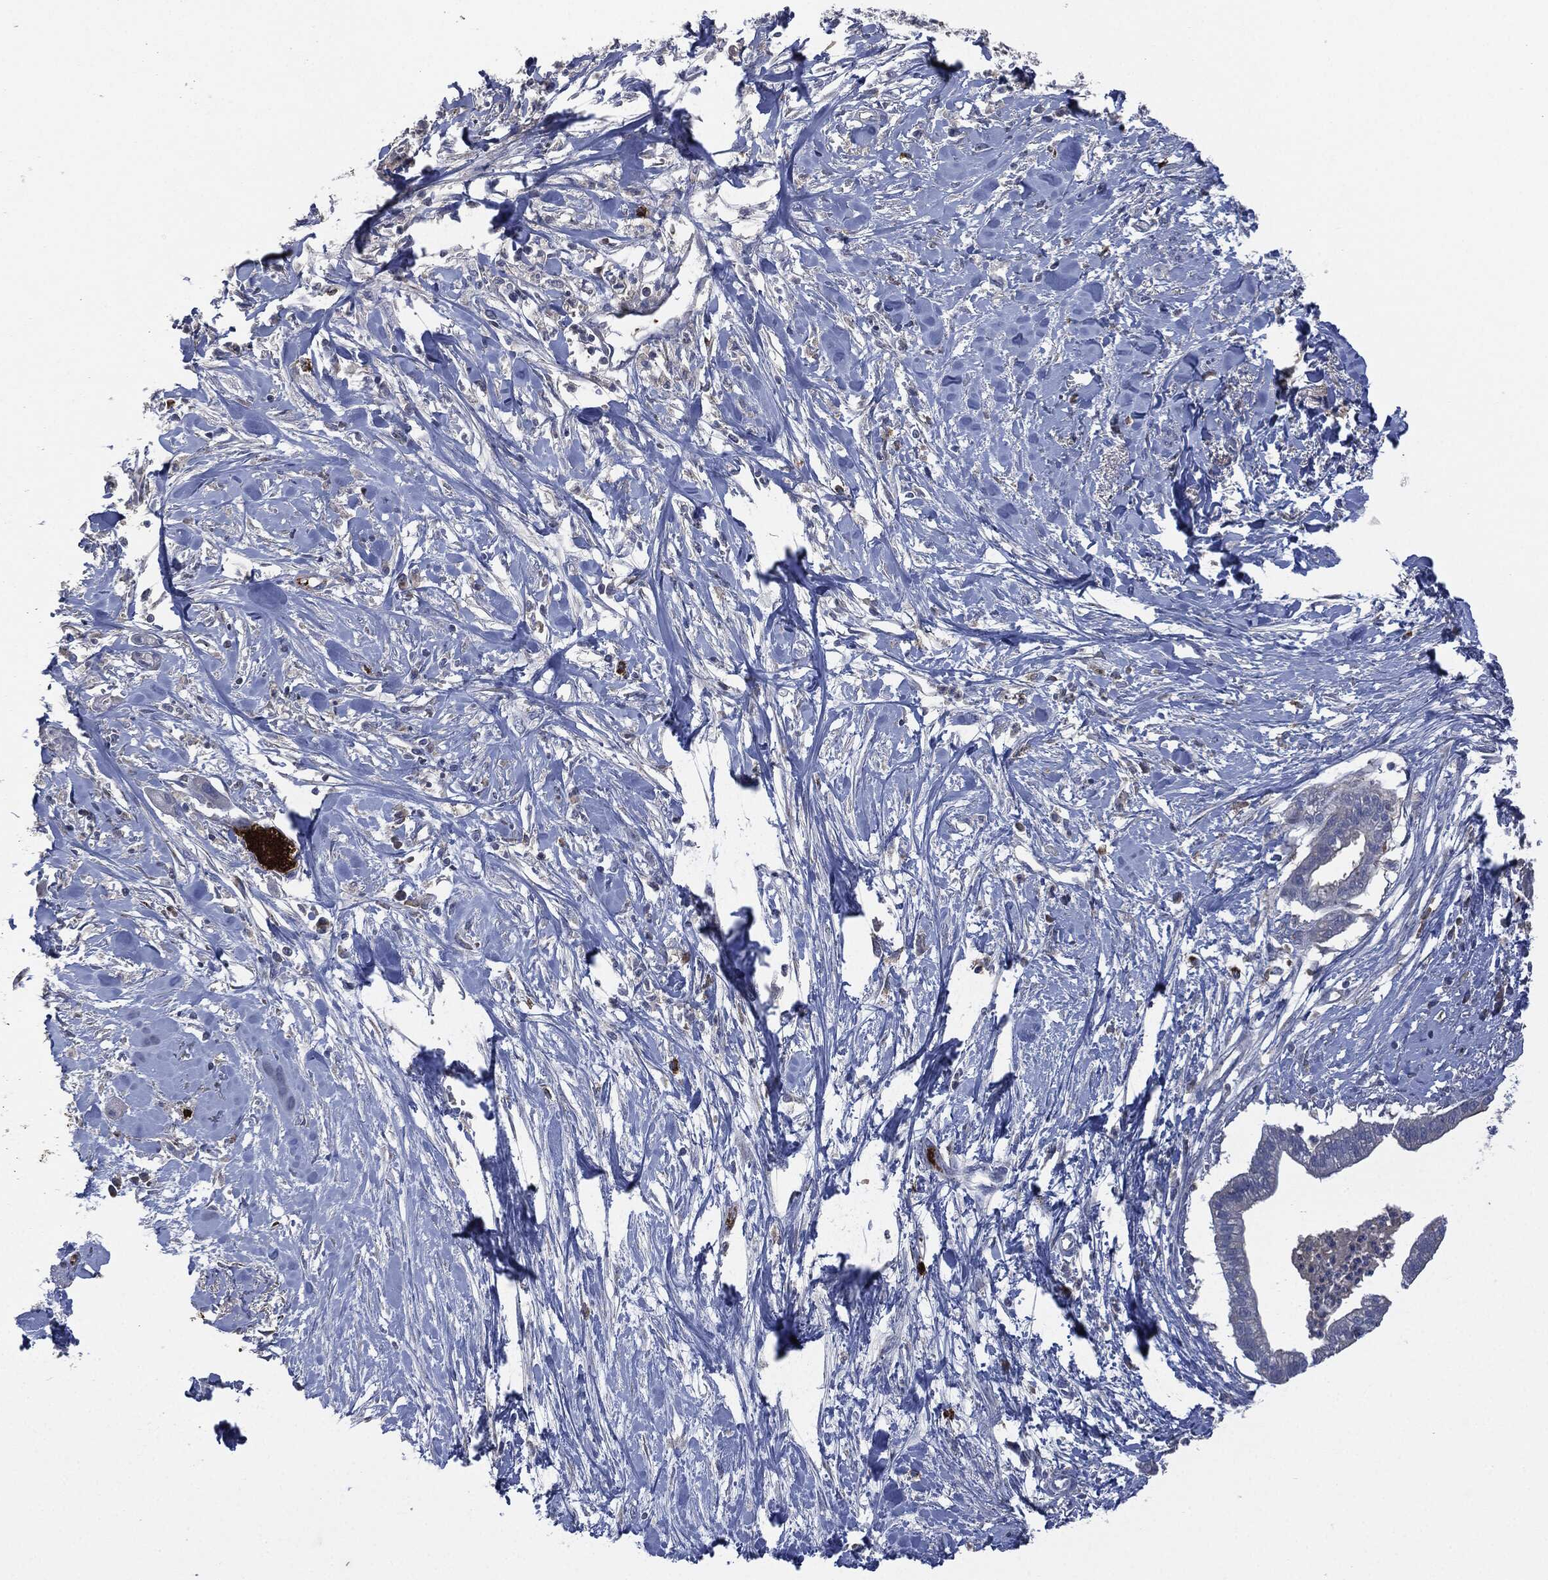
{"staining": {"intensity": "strong", "quantity": "<25%", "location": "cytoplasmic/membranous"}, "tissue": "pancreatic cancer", "cell_type": "Tumor cells", "image_type": "cancer", "snomed": [{"axis": "morphology", "description": "Normal tissue, NOS"}, {"axis": "morphology", "description": "Adenocarcinoma, NOS"}, {"axis": "topography", "description": "Pancreas"}], "caption": "The immunohistochemical stain highlights strong cytoplasmic/membranous staining in tumor cells of pancreatic adenocarcinoma tissue.", "gene": "CD33", "patient": {"sex": "female", "age": 58}}